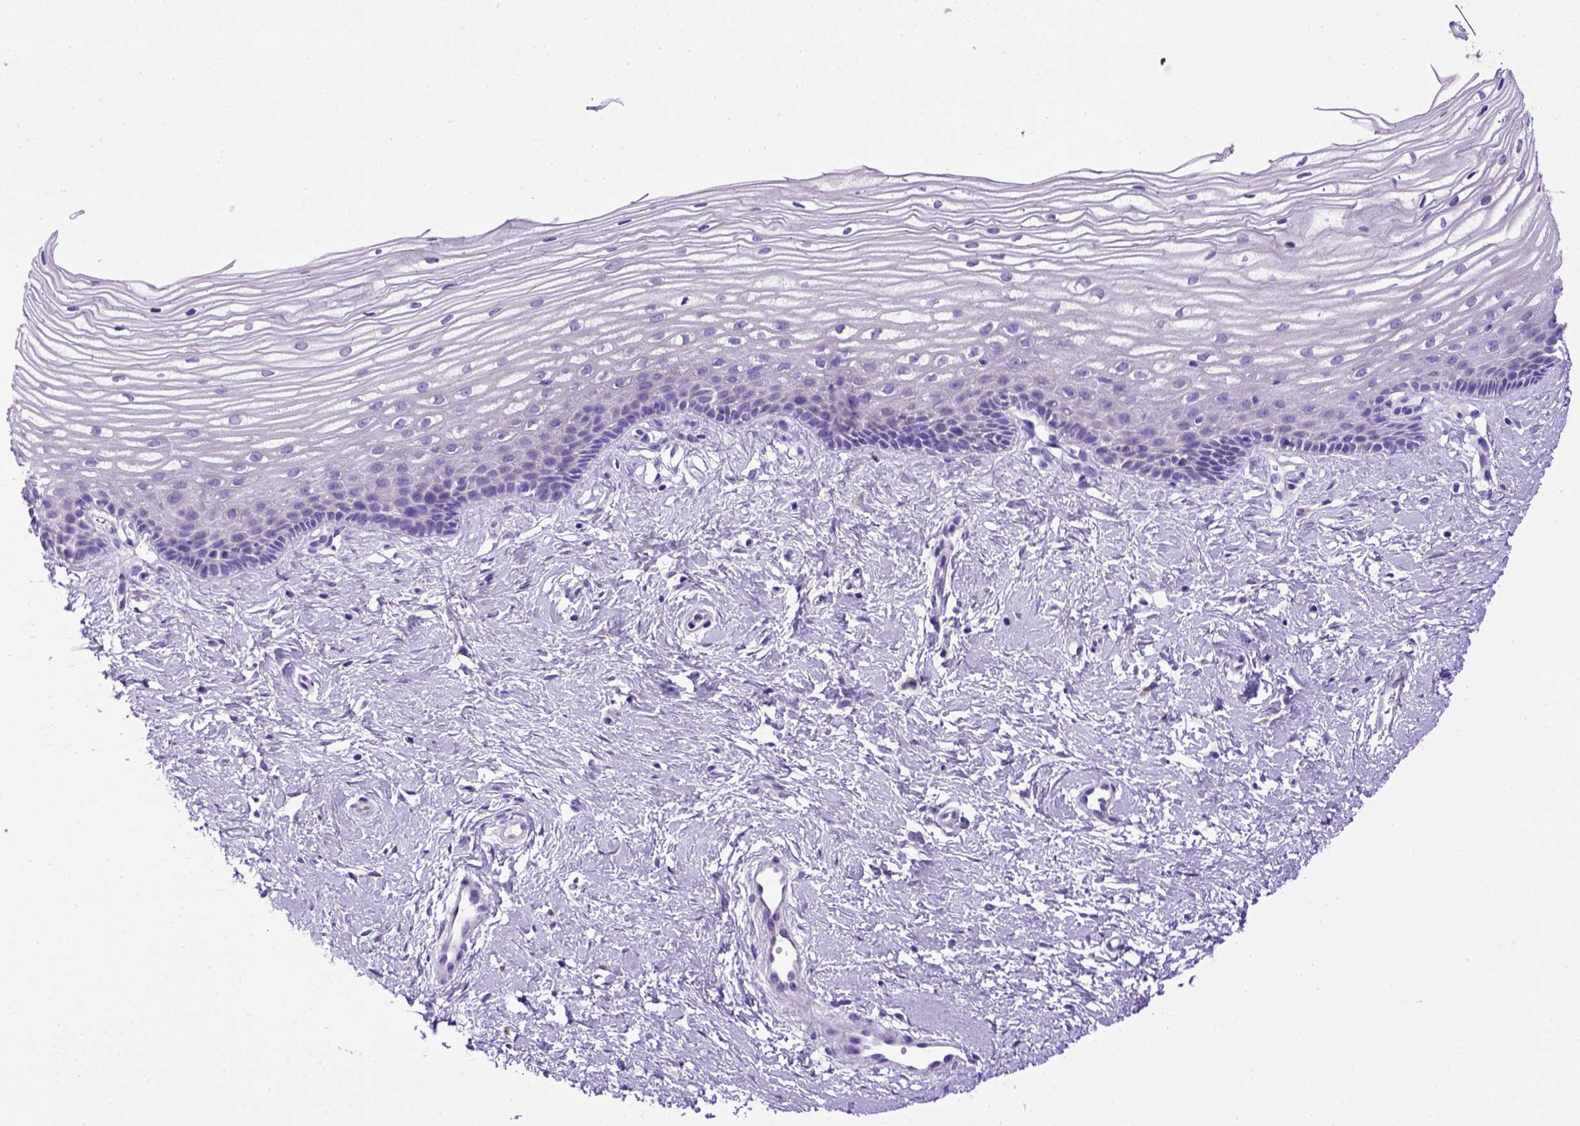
{"staining": {"intensity": "negative", "quantity": "none", "location": "none"}, "tissue": "cervix", "cell_type": "Glandular cells", "image_type": "normal", "snomed": [{"axis": "morphology", "description": "Normal tissue, NOS"}, {"axis": "topography", "description": "Cervix"}], "caption": "Immunohistochemical staining of unremarkable cervix displays no significant positivity in glandular cells.", "gene": "PTGES", "patient": {"sex": "female", "age": 40}}